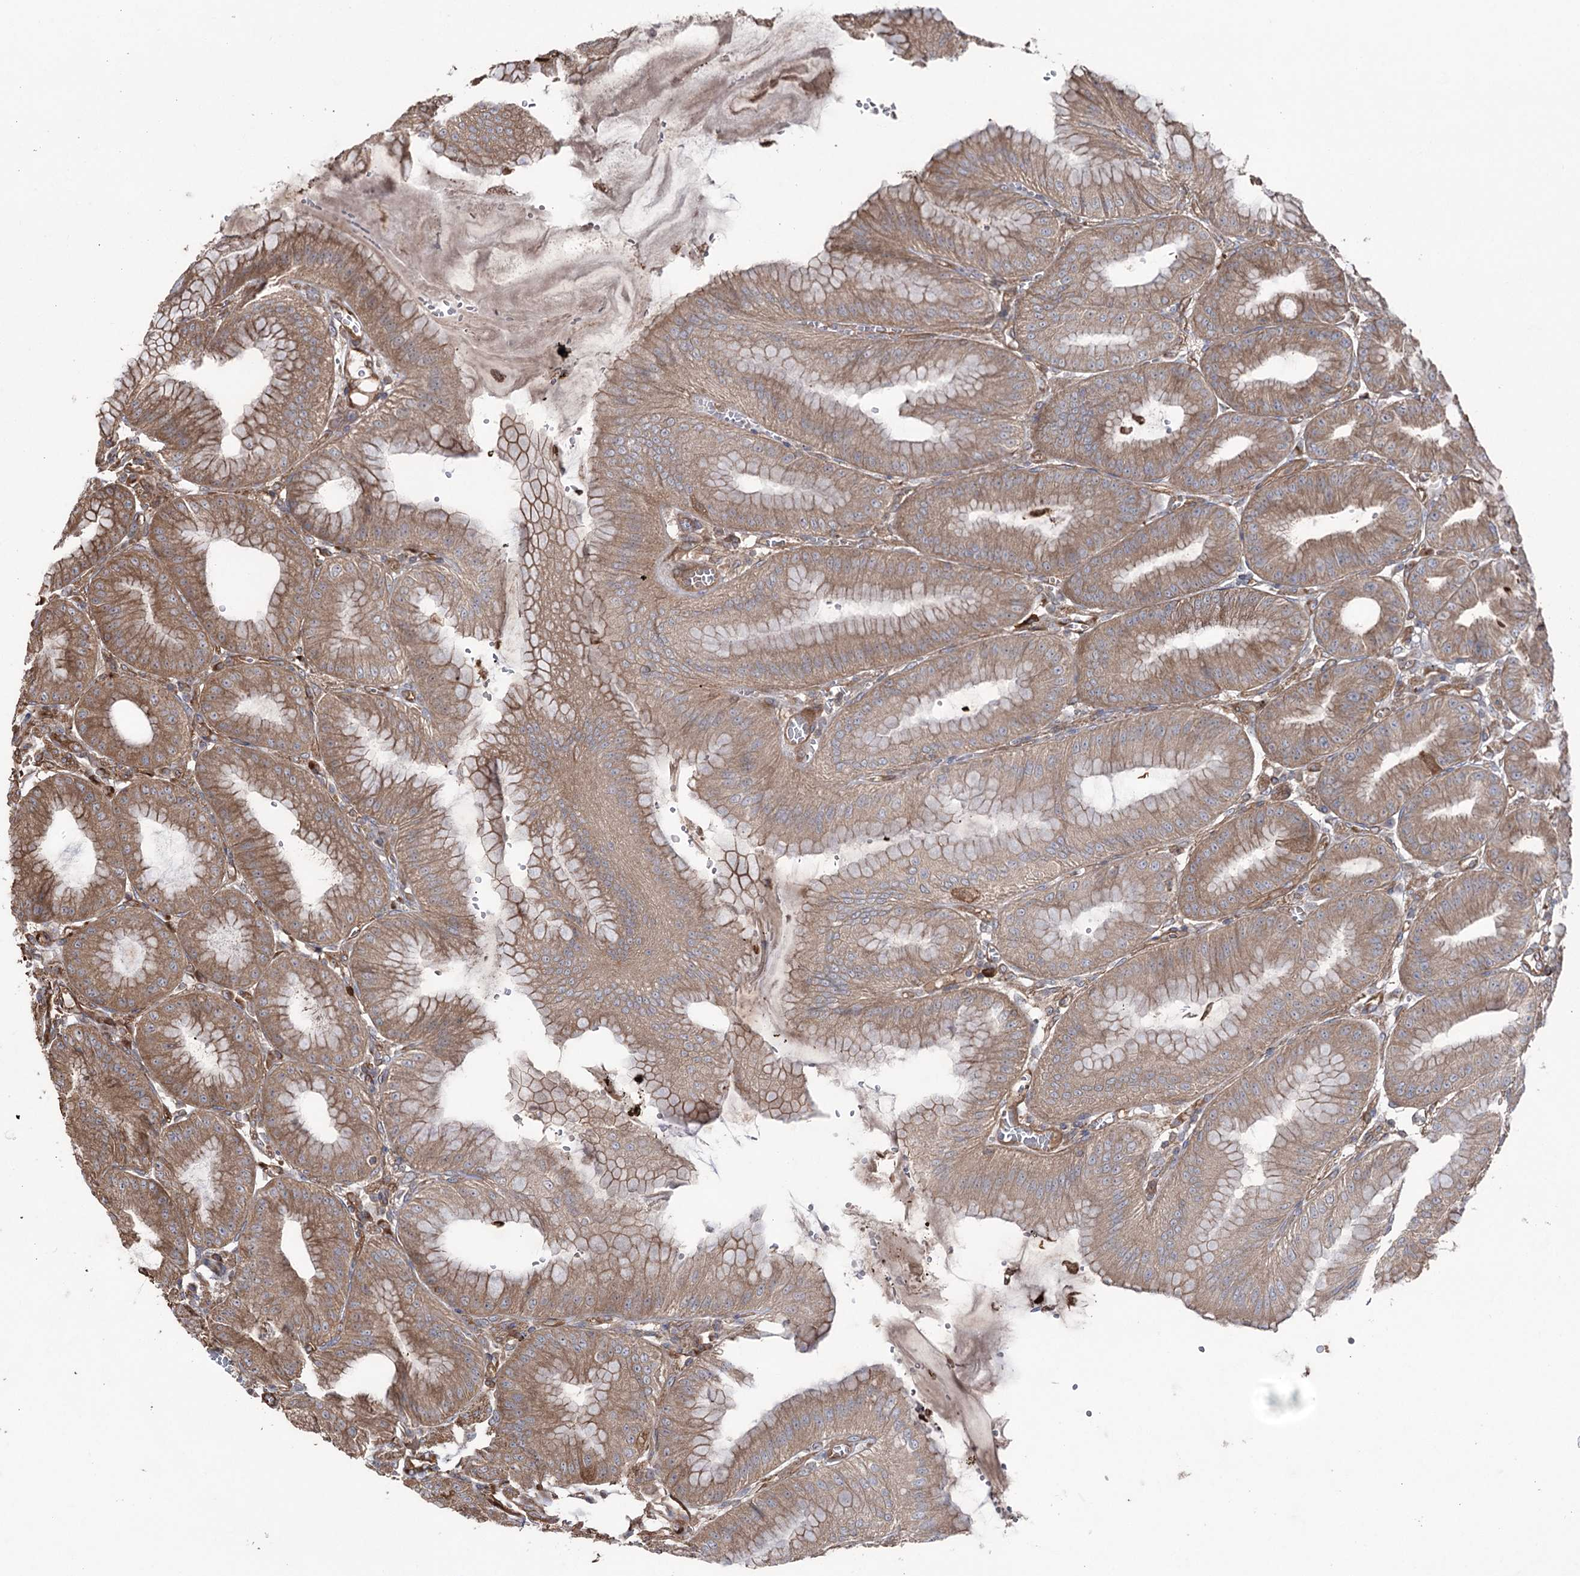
{"staining": {"intensity": "moderate", "quantity": ">75%", "location": "cytoplasmic/membranous"}, "tissue": "stomach", "cell_type": "Glandular cells", "image_type": "normal", "snomed": [{"axis": "morphology", "description": "Normal tissue, NOS"}, {"axis": "topography", "description": "Stomach, lower"}], "caption": "IHC of normal human stomach shows medium levels of moderate cytoplasmic/membranous staining in approximately >75% of glandular cells. (Brightfield microscopy of DAB IHC at high magnification).", "gene": "LARS2", "patient": {"sex": "male", "age": 71}}